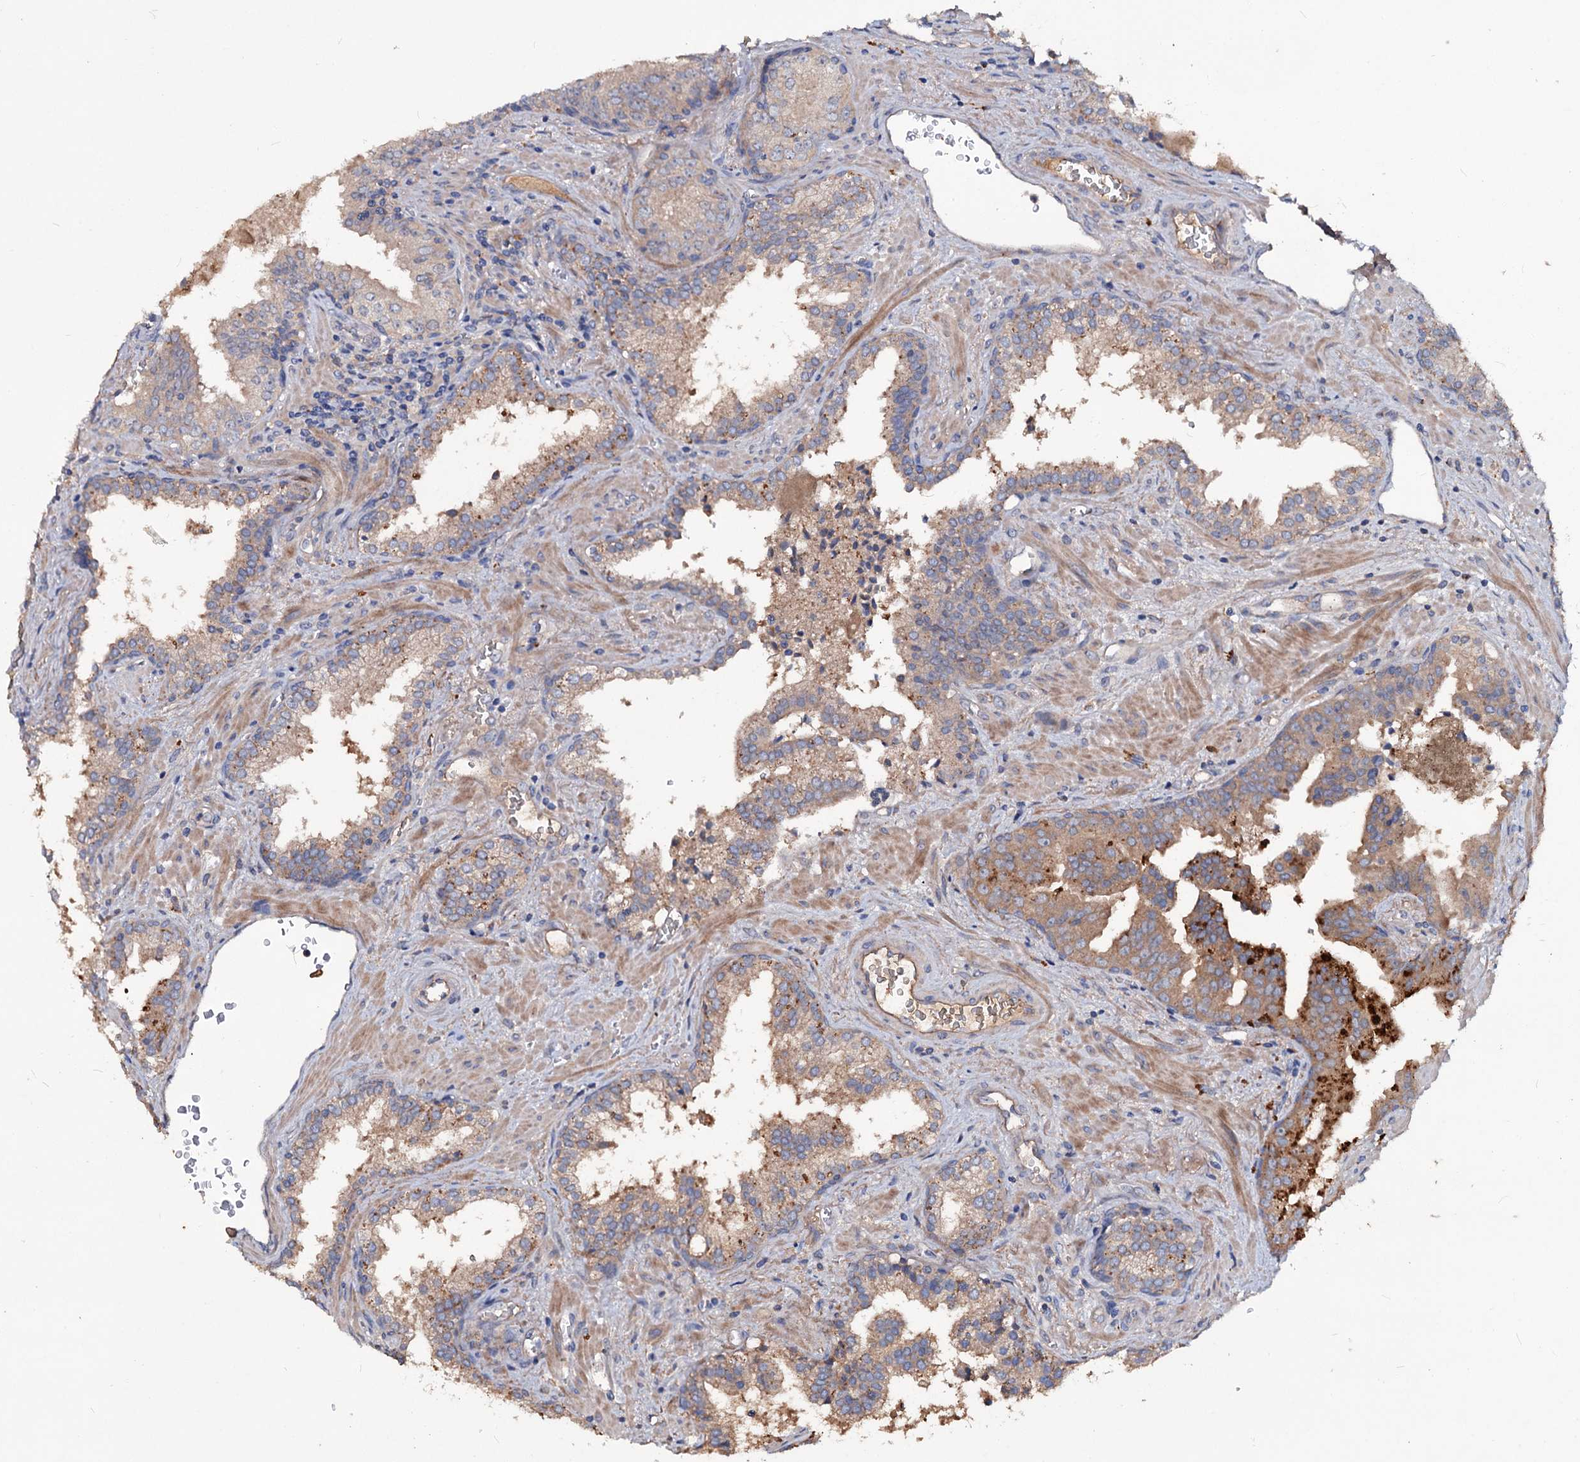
{"staining": {"intensity": "weak", "quantity": ">75%", "location": "cytoplasmic/membranous"}, "tissue": "prostate cancer", "cell_type": "Tumor cells", "image_type": "cancer", "snomed": [{"axis": "morphology", "description": "Adenocarcinoma, High grade"}, {"axis": "topography", "description": "Prostate"}], "caption": "IHC histopathology image of prostate adenocarcinoma (high-grade) stained for a protein (brown), which shows low levels of weak cytoplasmic/membranous expression in approximately >75% of tumor cells.", "gene": "ACY3", "patient": {"sex": "male", "age": 68}}